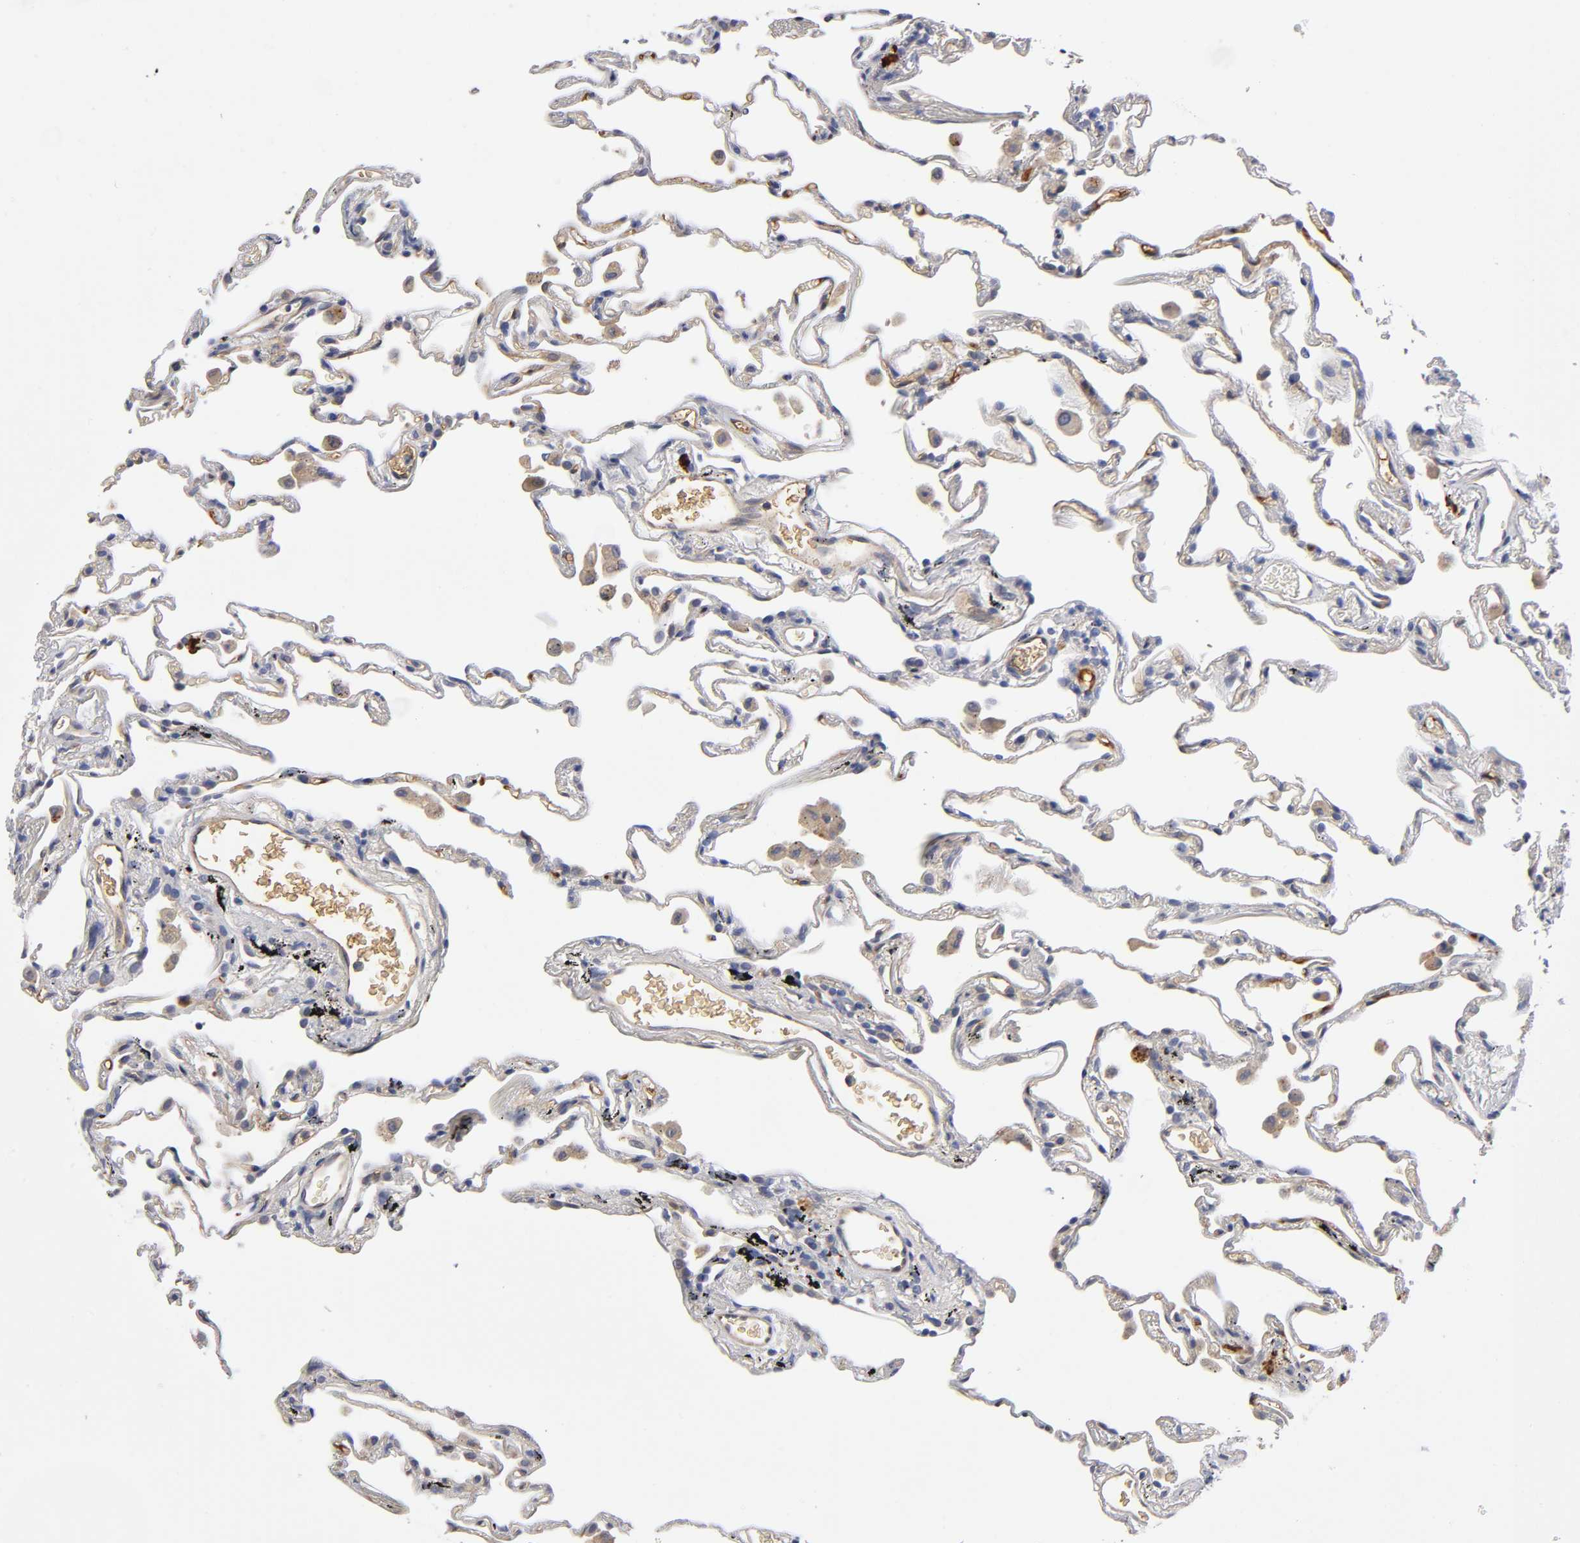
{"staining": {"intensity": "weak", "quantity": ">75%", "location": "cytoplasmic/membranous"}, "tissue": "lung", "cell_type": "Alveolar cells", "image_type": "normal", "snomed": [{"axis": "morphology", "description": "Normal tissue, NOS"}, {"axis": "morphology", "description": "Inflammation, NOS"}, {"axis": "topography", "description": "Lung"}], "caption": "The immunohistochemical stain shows weak cytoplasmic/membranous positivity in alveolar cells of normal lung.", "gene": "NOVA1", "patient": {"sex": "male", "age": 69}}